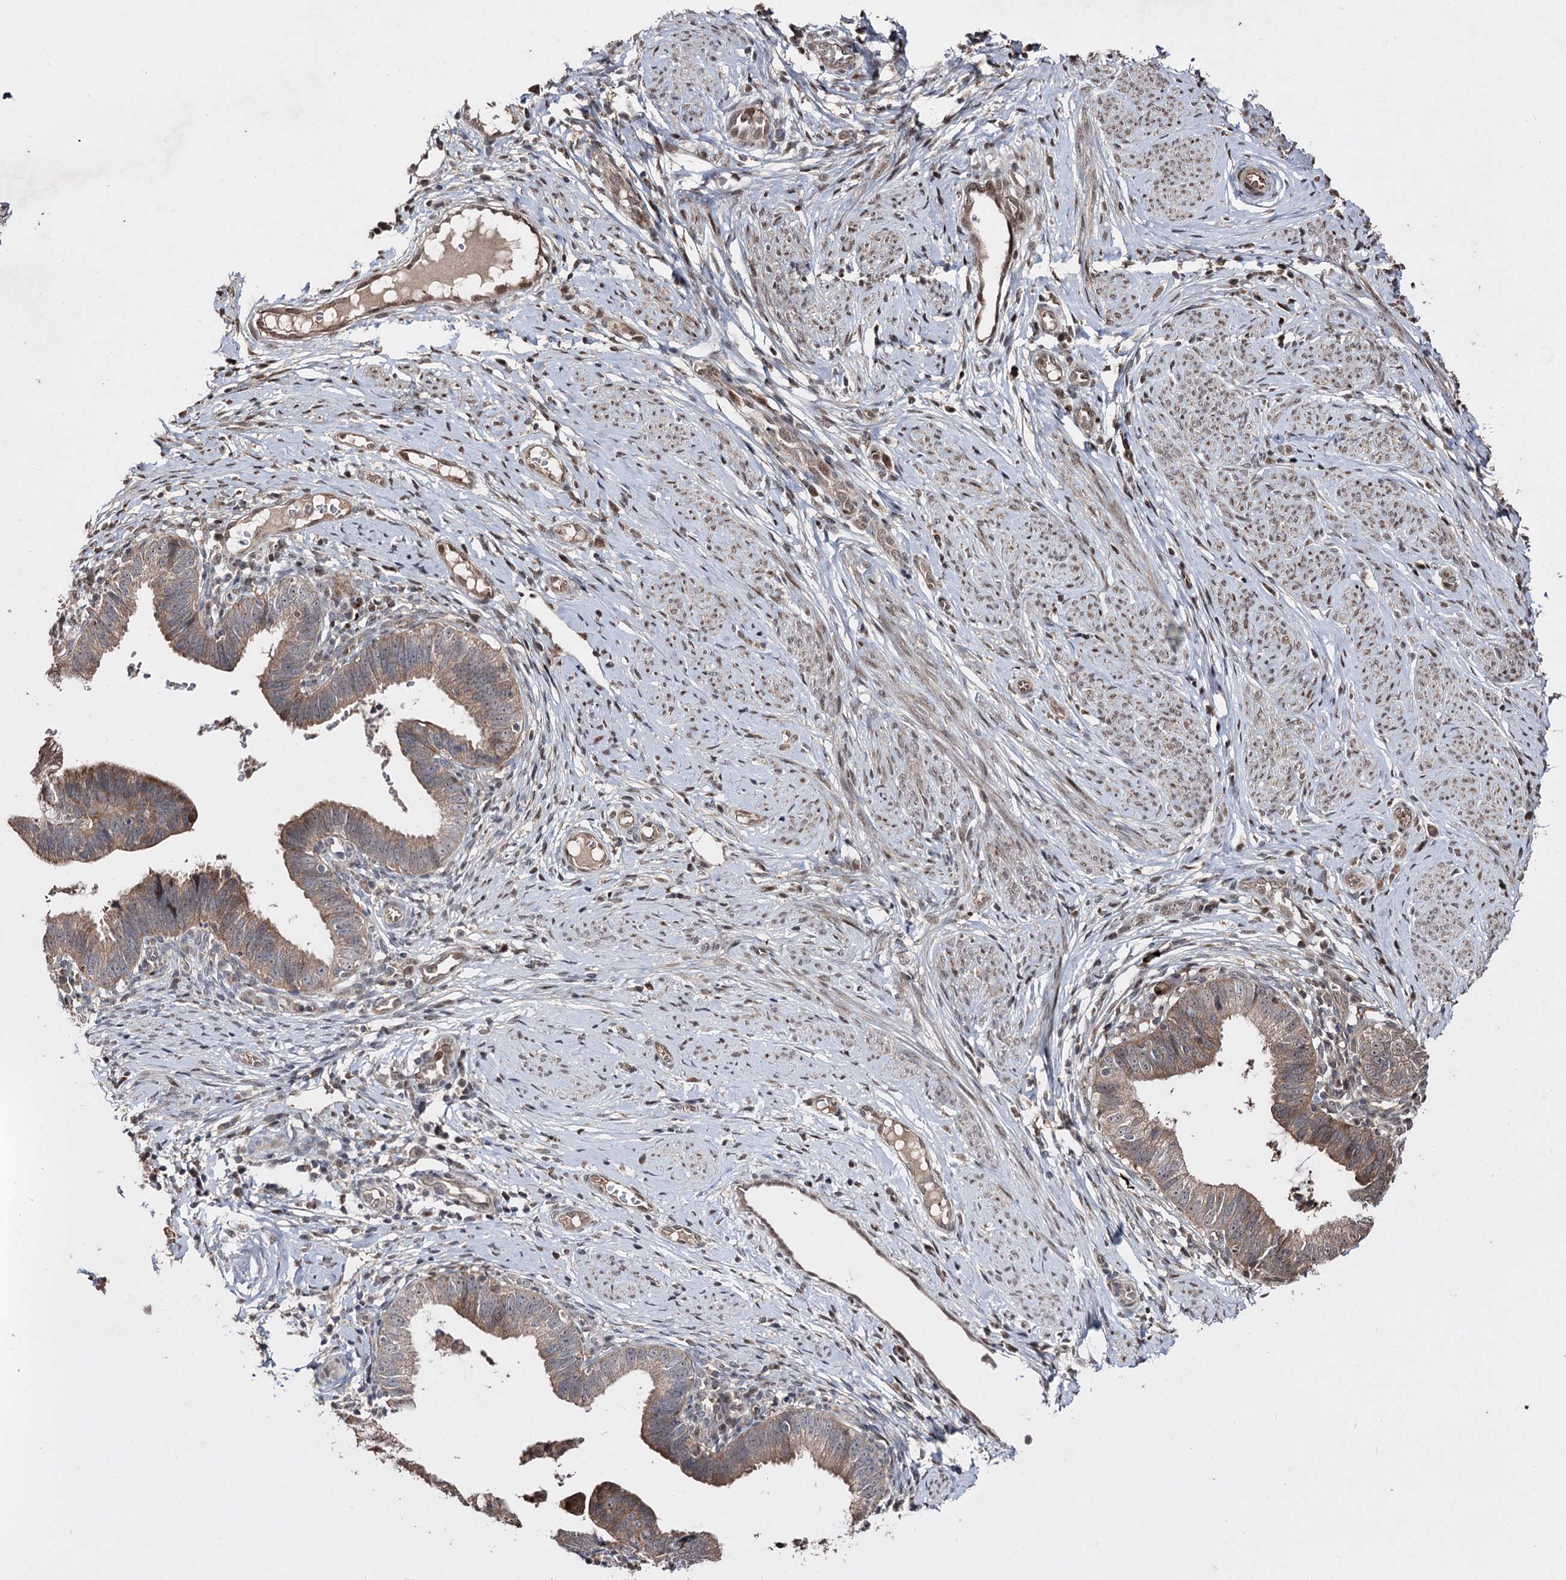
{"staining": {"intensity": "moderate", "quantity": "25%-75%", "location": "cytoplasmic/membranous"}, "tissue": "cervical cancer", "cell_type": "Tumor cells", "image_type": "cancer", "snomed": [{"axis": "morphology", "description": "Adenocarcinoma, NOS"}, {"axis": "topography", "description": "Cervix"}], "caption": "DAB (3,3'-diaminobenzidine) immunohistochemical staining of human adenocarcinoma (cervical) demonstrates moderate cytoplasmic/membranous protein positivity in approximately 25%-75% of tumor cells.", "gene": "CPNE8", "patient": {"sex": "female", "age": 36}}